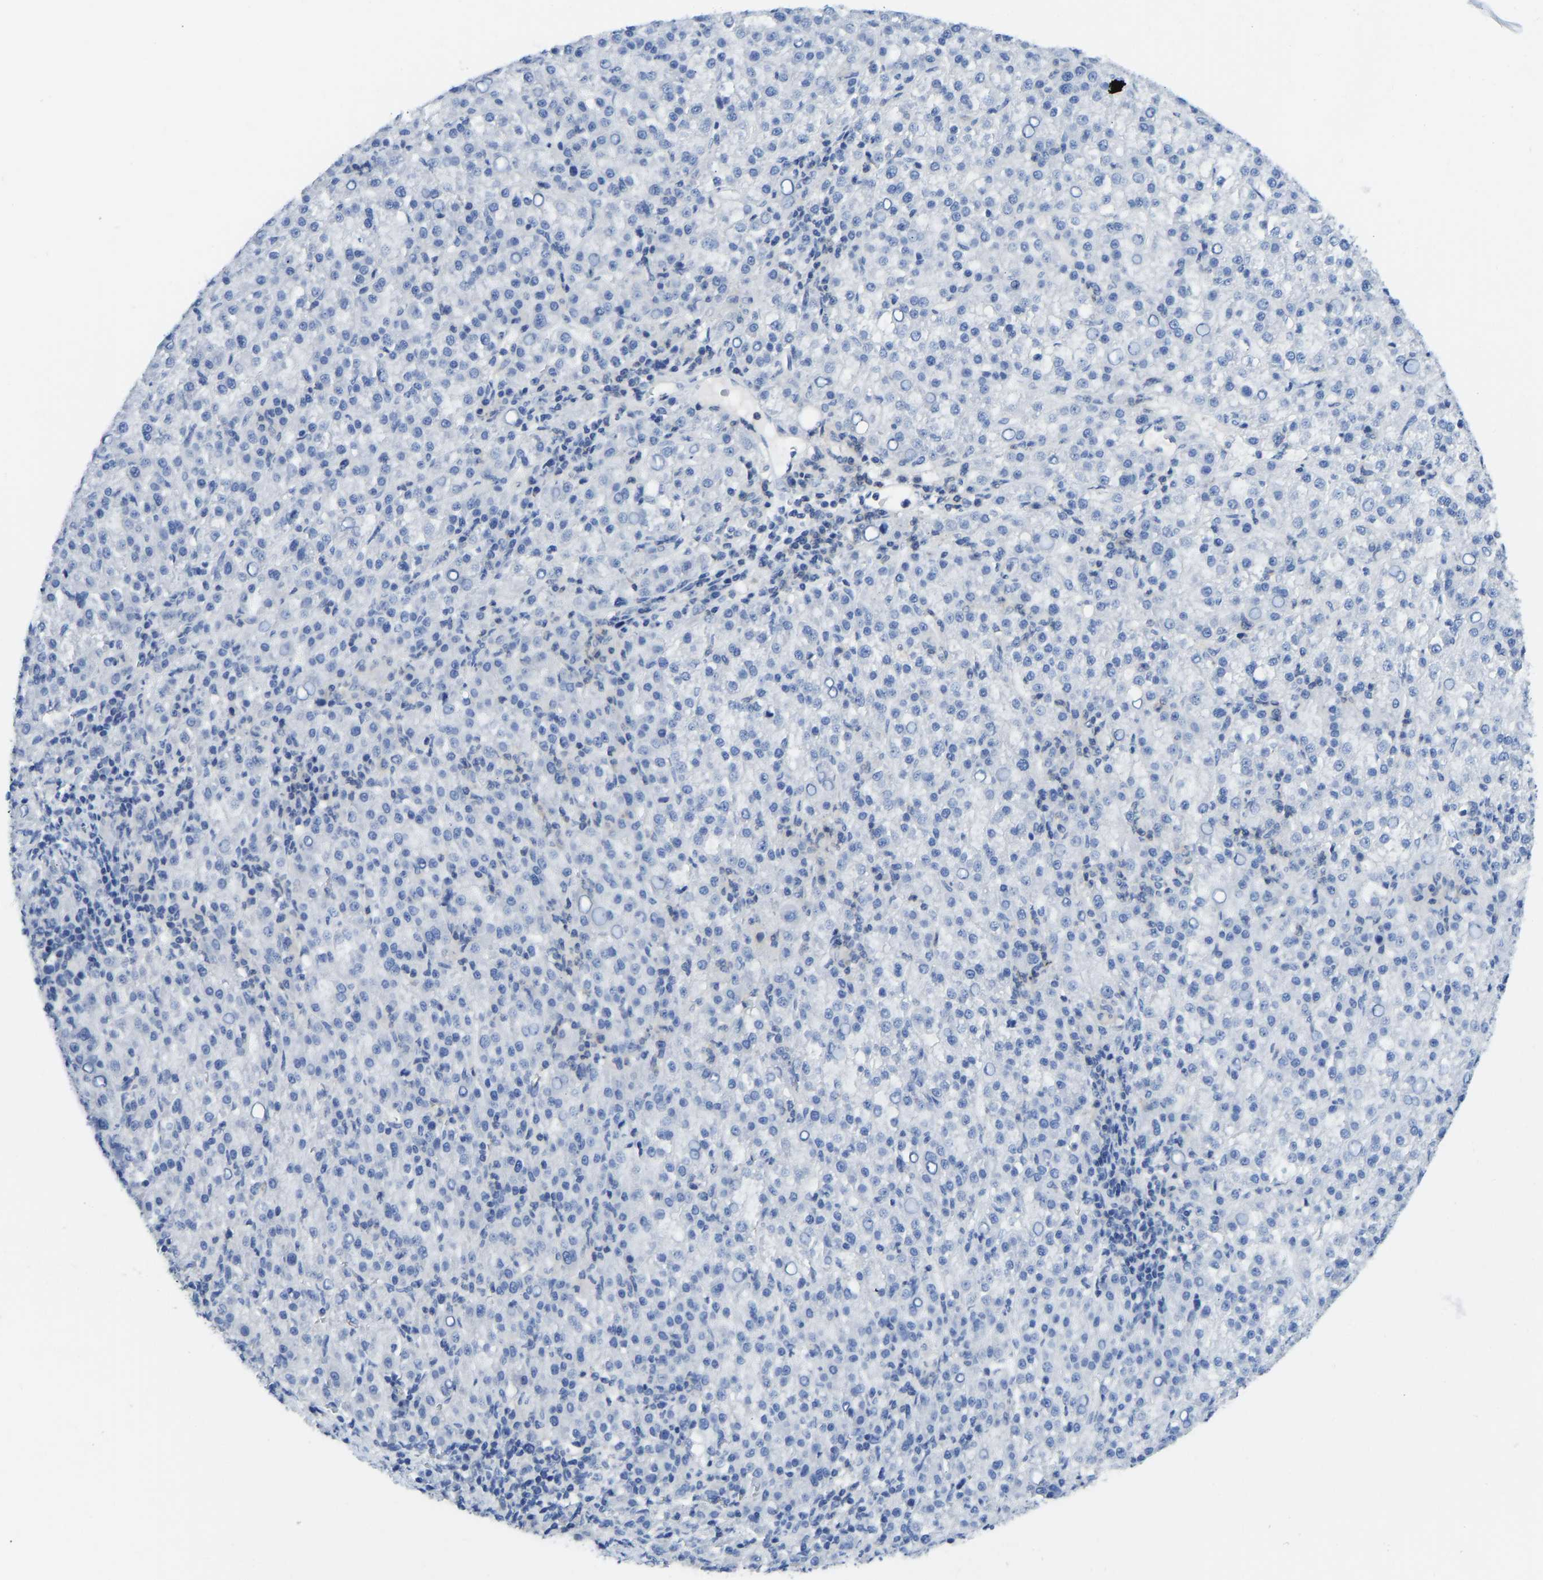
{"staining": {"intensity": "negative", "quantity": "none", "location": "none"}, "tissue": "liver cancer", "cell_type": "Tumor cells", "image_type": "cancer", "snomed": [{"axis": "morphology", "description": "Carcinoma, Hepatocellular, NOS"}, {"axis": "topography", "description": "Liver"}], "caption": "Image shows no significant protein staining in tumor cells of hepatocellular carcinoma (liver).", "gene": "NDRG3", "patient": {"sex": "female", "age": 58}}